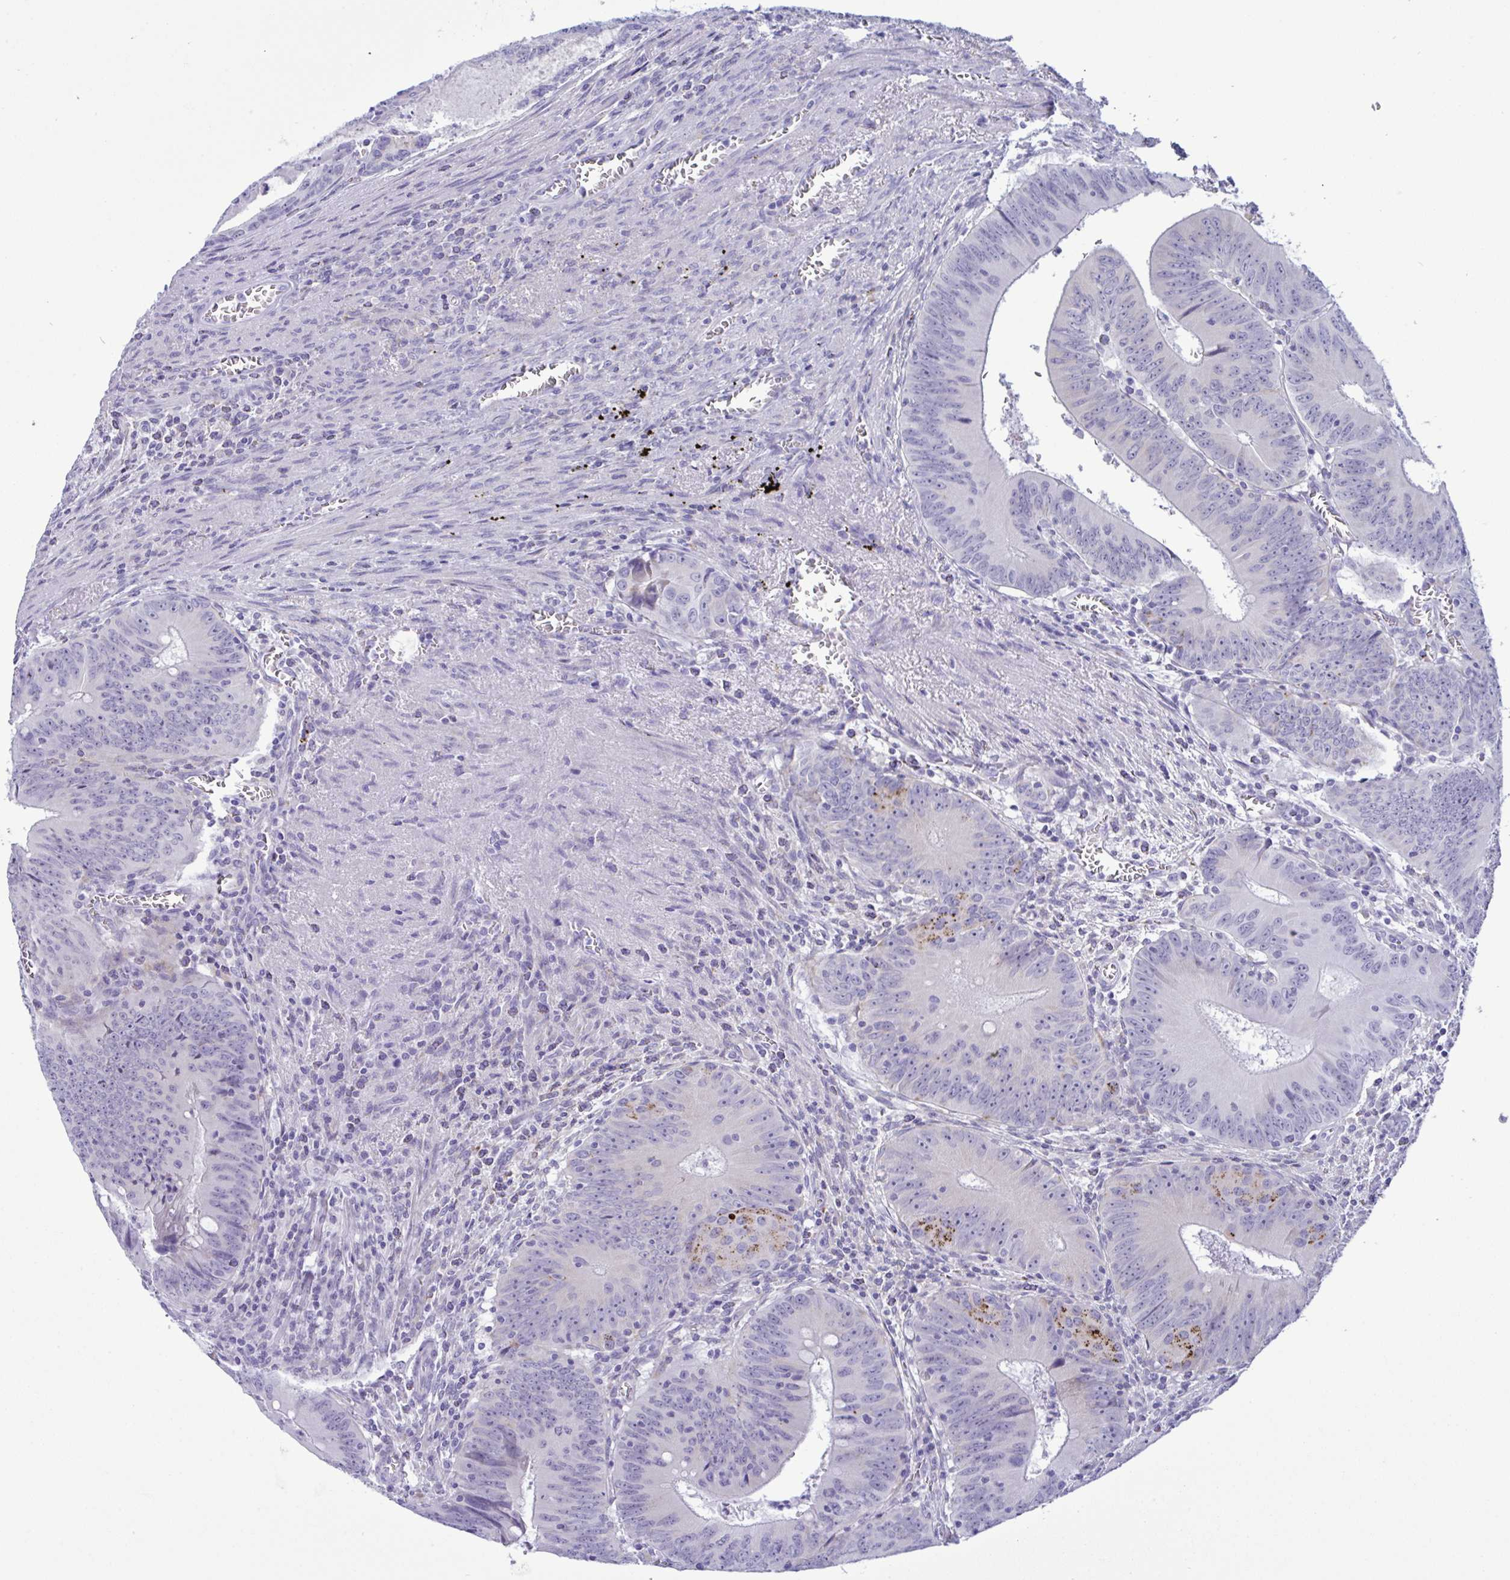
{"staining": {"intensity": "negative", "quantity": "none", "location": "none"}, "tissue": "colorectal cancer", "cell_type": "Tumor cells", "image_type": "cancer", "snomed": [{"axis": "morphology", "description": "Adenocarcinoma, NOS"}, {"axis": "topography", "description": "Rectum"}], "caption": "Photomicrograph shows no significant protein staining in tumor cells of colorectal cancer.", "gene": "SREBF1", "patient": {"sex": "female", "age": 72}}